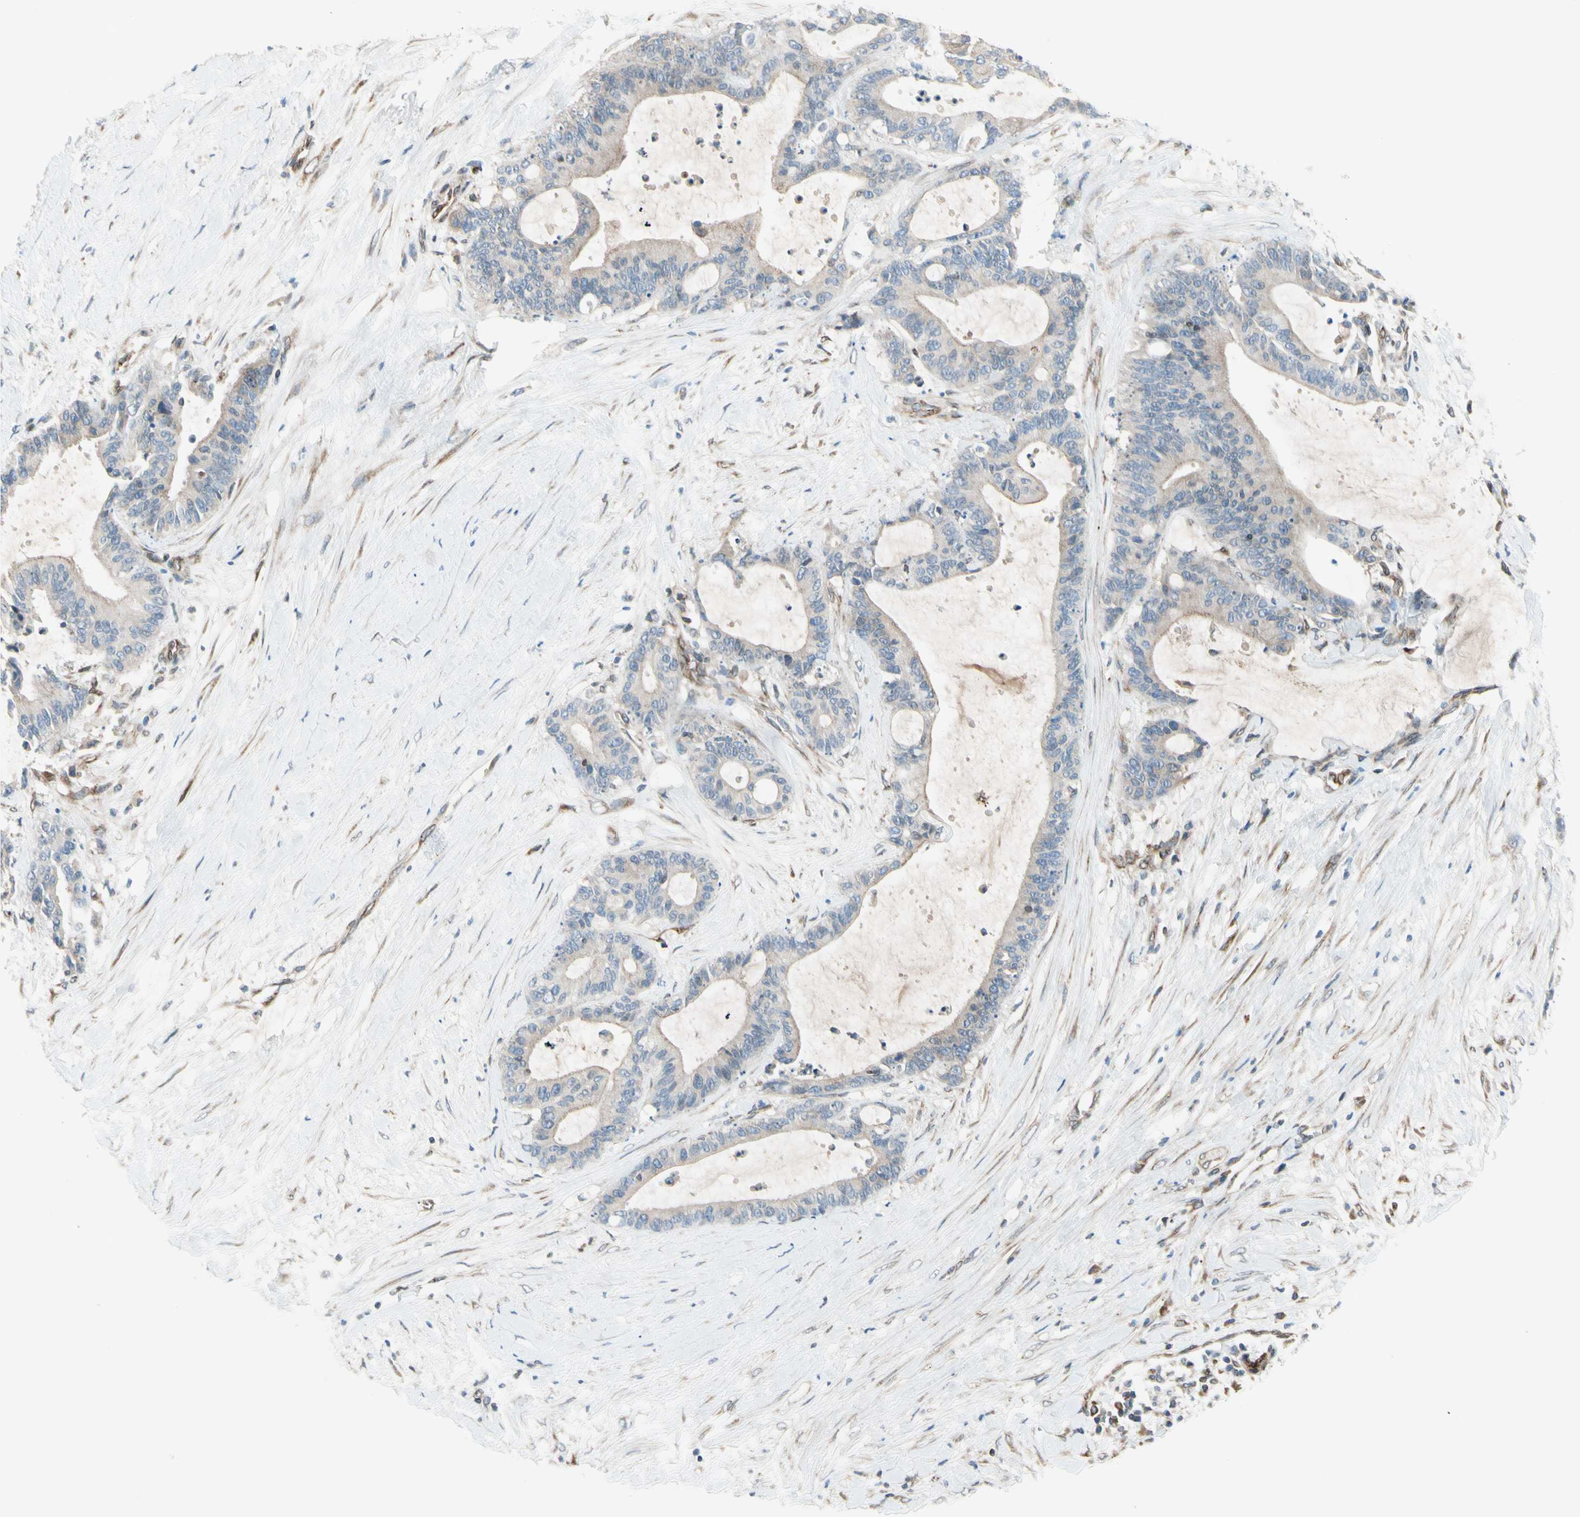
{"staining": {"intensity": "weak", "quantity": ">75%", "location": "cytoplasmic/membranous"}, "tissue": "liver cancer", "cell_type": "Tumor cells", "image_type": "cancer", "snomed": [{"axis": "morphology", "description": "Cholangiocarcinoma"}, {"axis": "topography", "description": "Liver"}], "caption": "The immunohistochemical stain highlights weak cytoplasmic/membranous positivity in tumor cells of cholangiocarcinoma (liver) tissue. (DAB (3,3'-diaminobenzidine) = brown stain, brightfield microscopy at high magnification).", "gene": "TRAF2", "patient": {"sex": "female", "age": 73}}